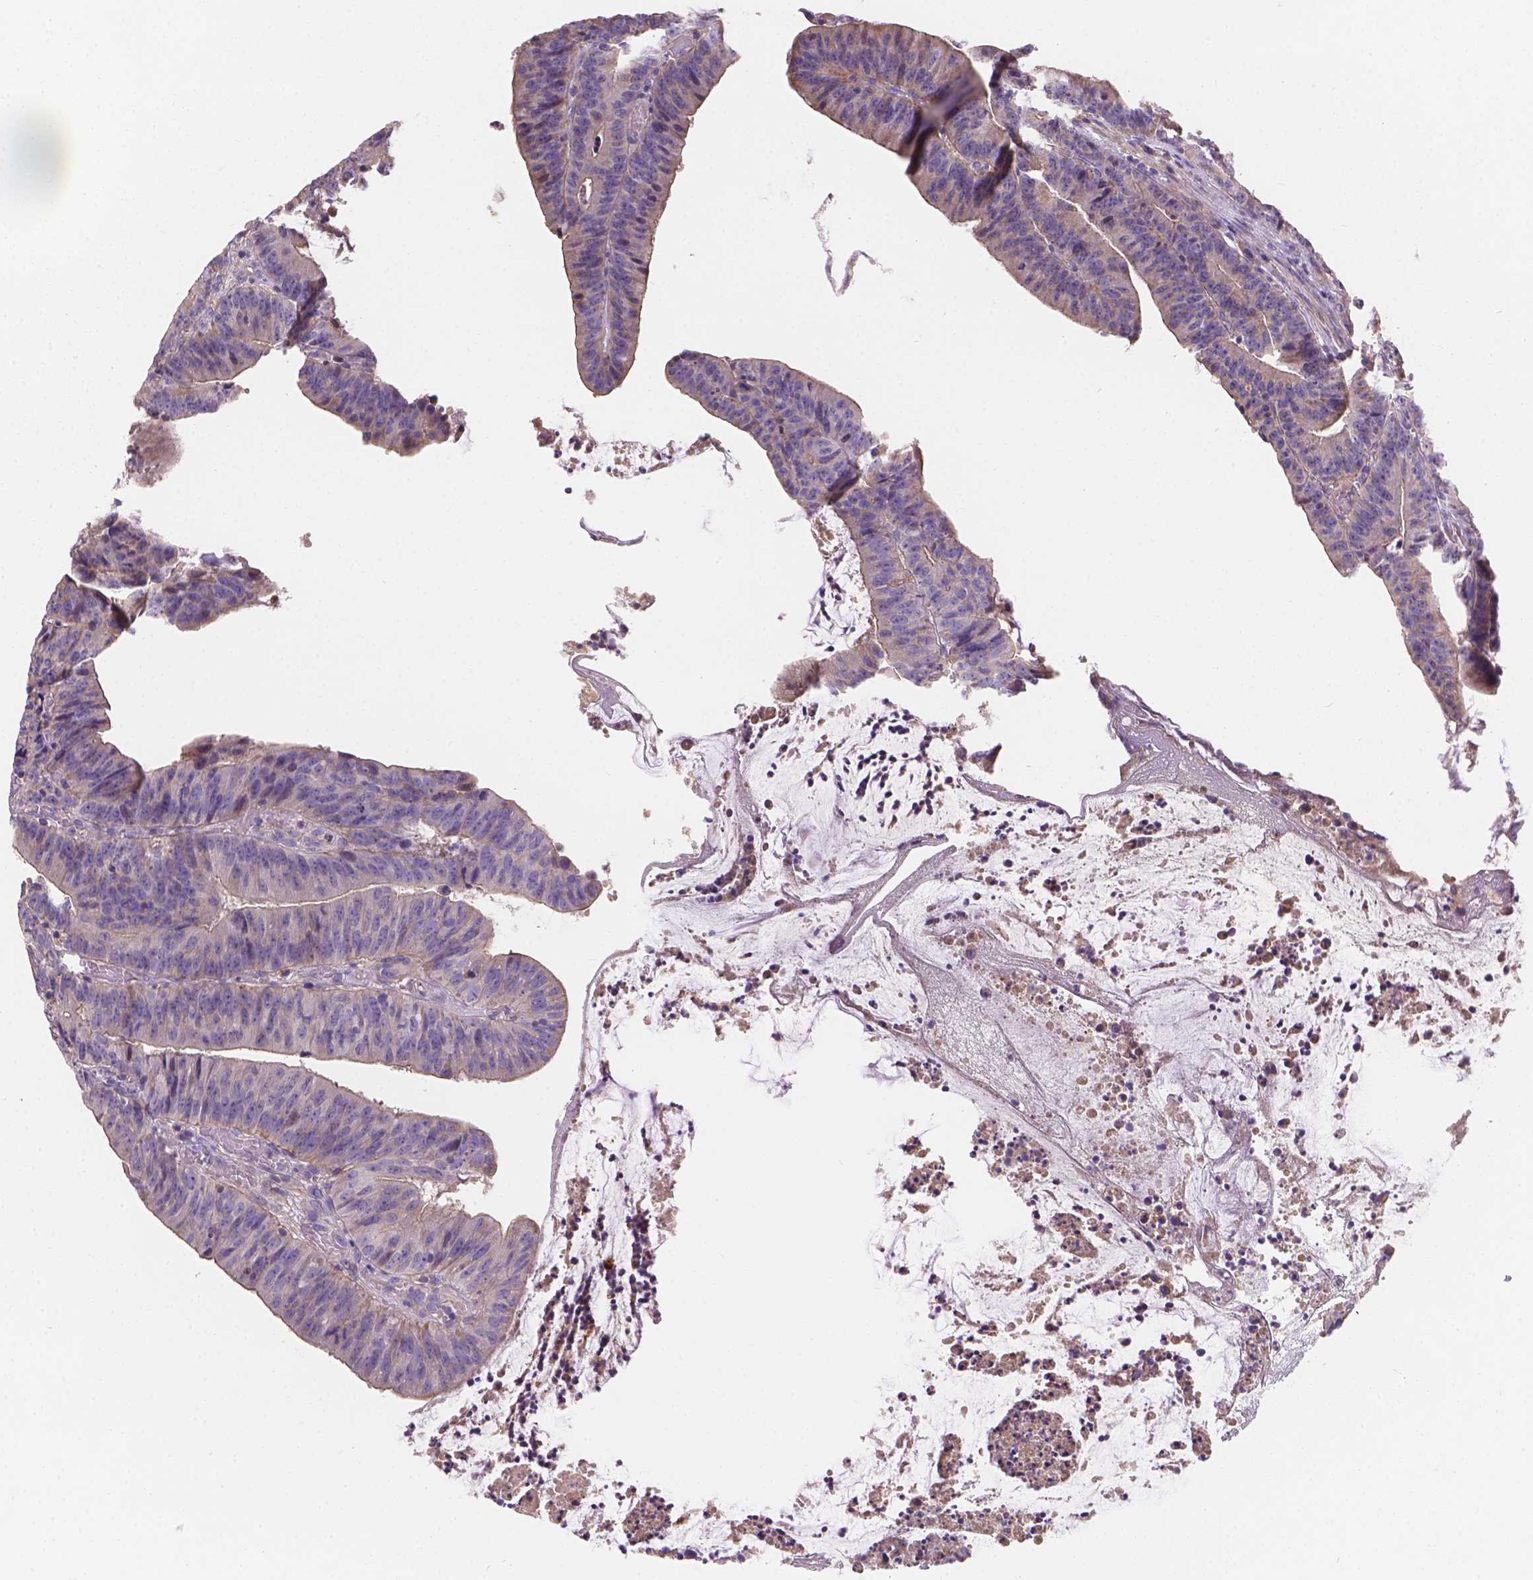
{"staining": {"intensity": "moderate", "quantity": "25%-75%", "location": "cytoplasmic/membranous"}, "tissue": "colorectal cancer", "cell_type": "Tumor cells", "image_type": "cancer", "snomed": [{"axis": "morphology", "description": "Adenocarcinoma, NOS"}, {"axis": "topography", "description": "Colon"}], "caption": "An immunohistochemistry (IHC) image of tumor tissue is shown. Protein staining in brown shows moderate cytoplasmic/membranous positivity in colorectal adenocarcinoma within tumor cells.", "gene": "CDK10", "patient": {"sex": "female", "age": 78}}